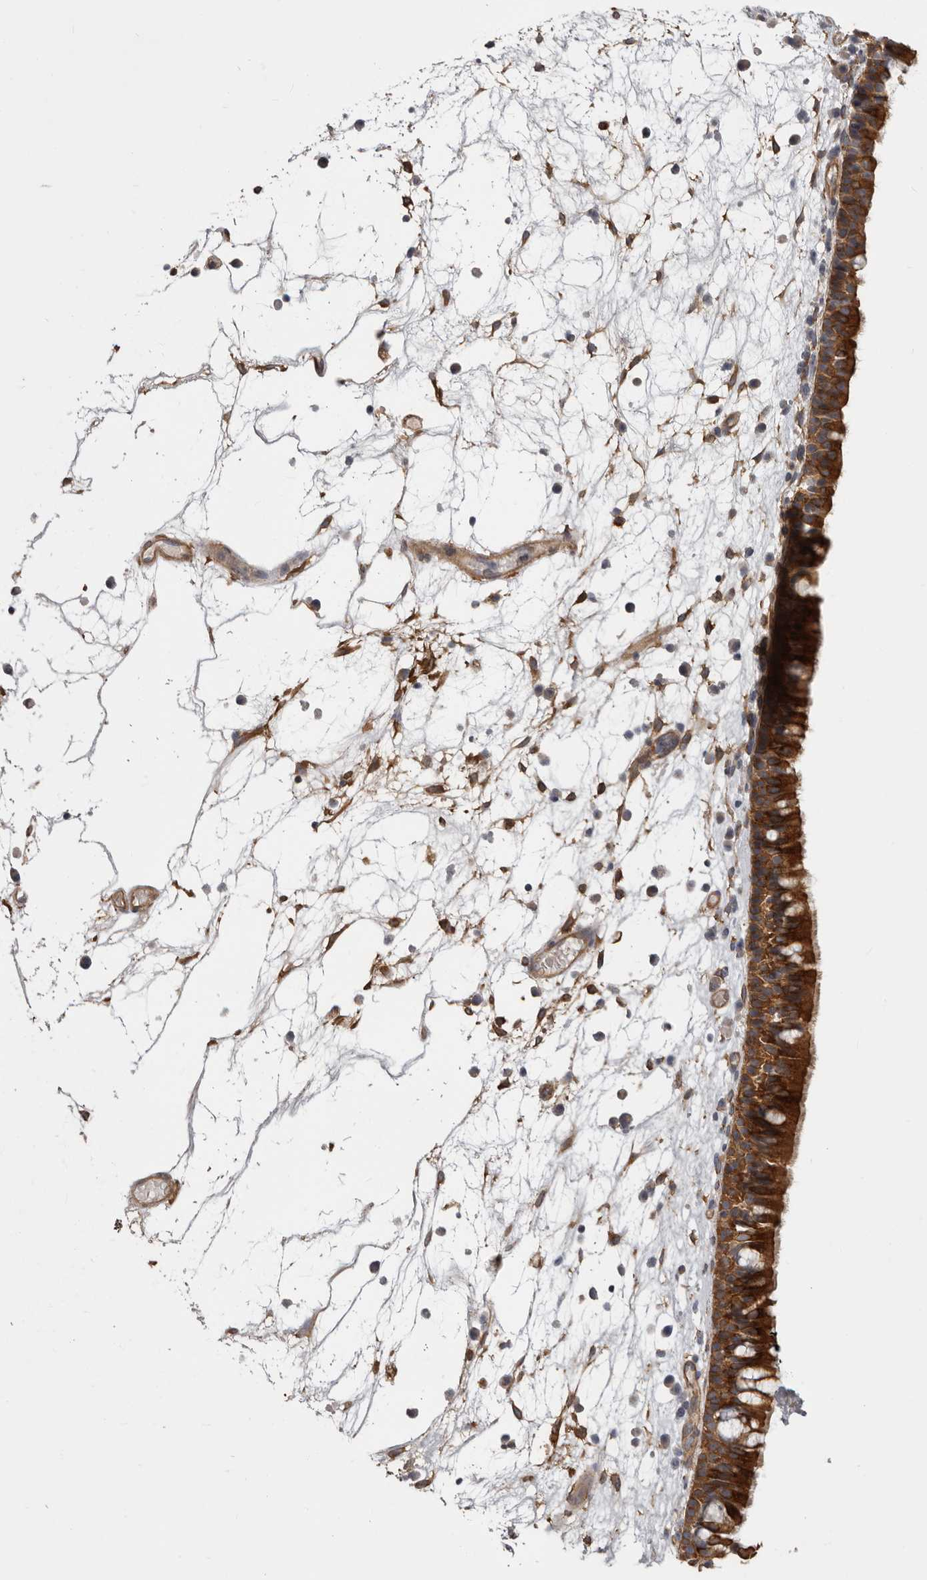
{"staining": {"intensity": "strong", "quantity": ">75%", "location": "cytoplasmic/membranous"}, "tissue": "nasopharynx", "cell_type": "Respiratory epithelial cells", "image_type": "normal", "snomed": [{"axis": "morphology", "description": "Normal tissue, NOS"}, {"axis": "morphology", "description": "Inflammation, NOS"}, {"axis": "morphology", "description": "Malignant melanoma, Metastatic site"}, {"axis": "topography", "description": "Nasopharynx"}], "caption": "DAB immunohistochemical staining of benign nasopharynx shows strong cytoplasmic/membranous protein staining in about >75% of respiratory epithelial cells.", "gene": "ENAH", "patient": {"sex": "male", "age": 70}}